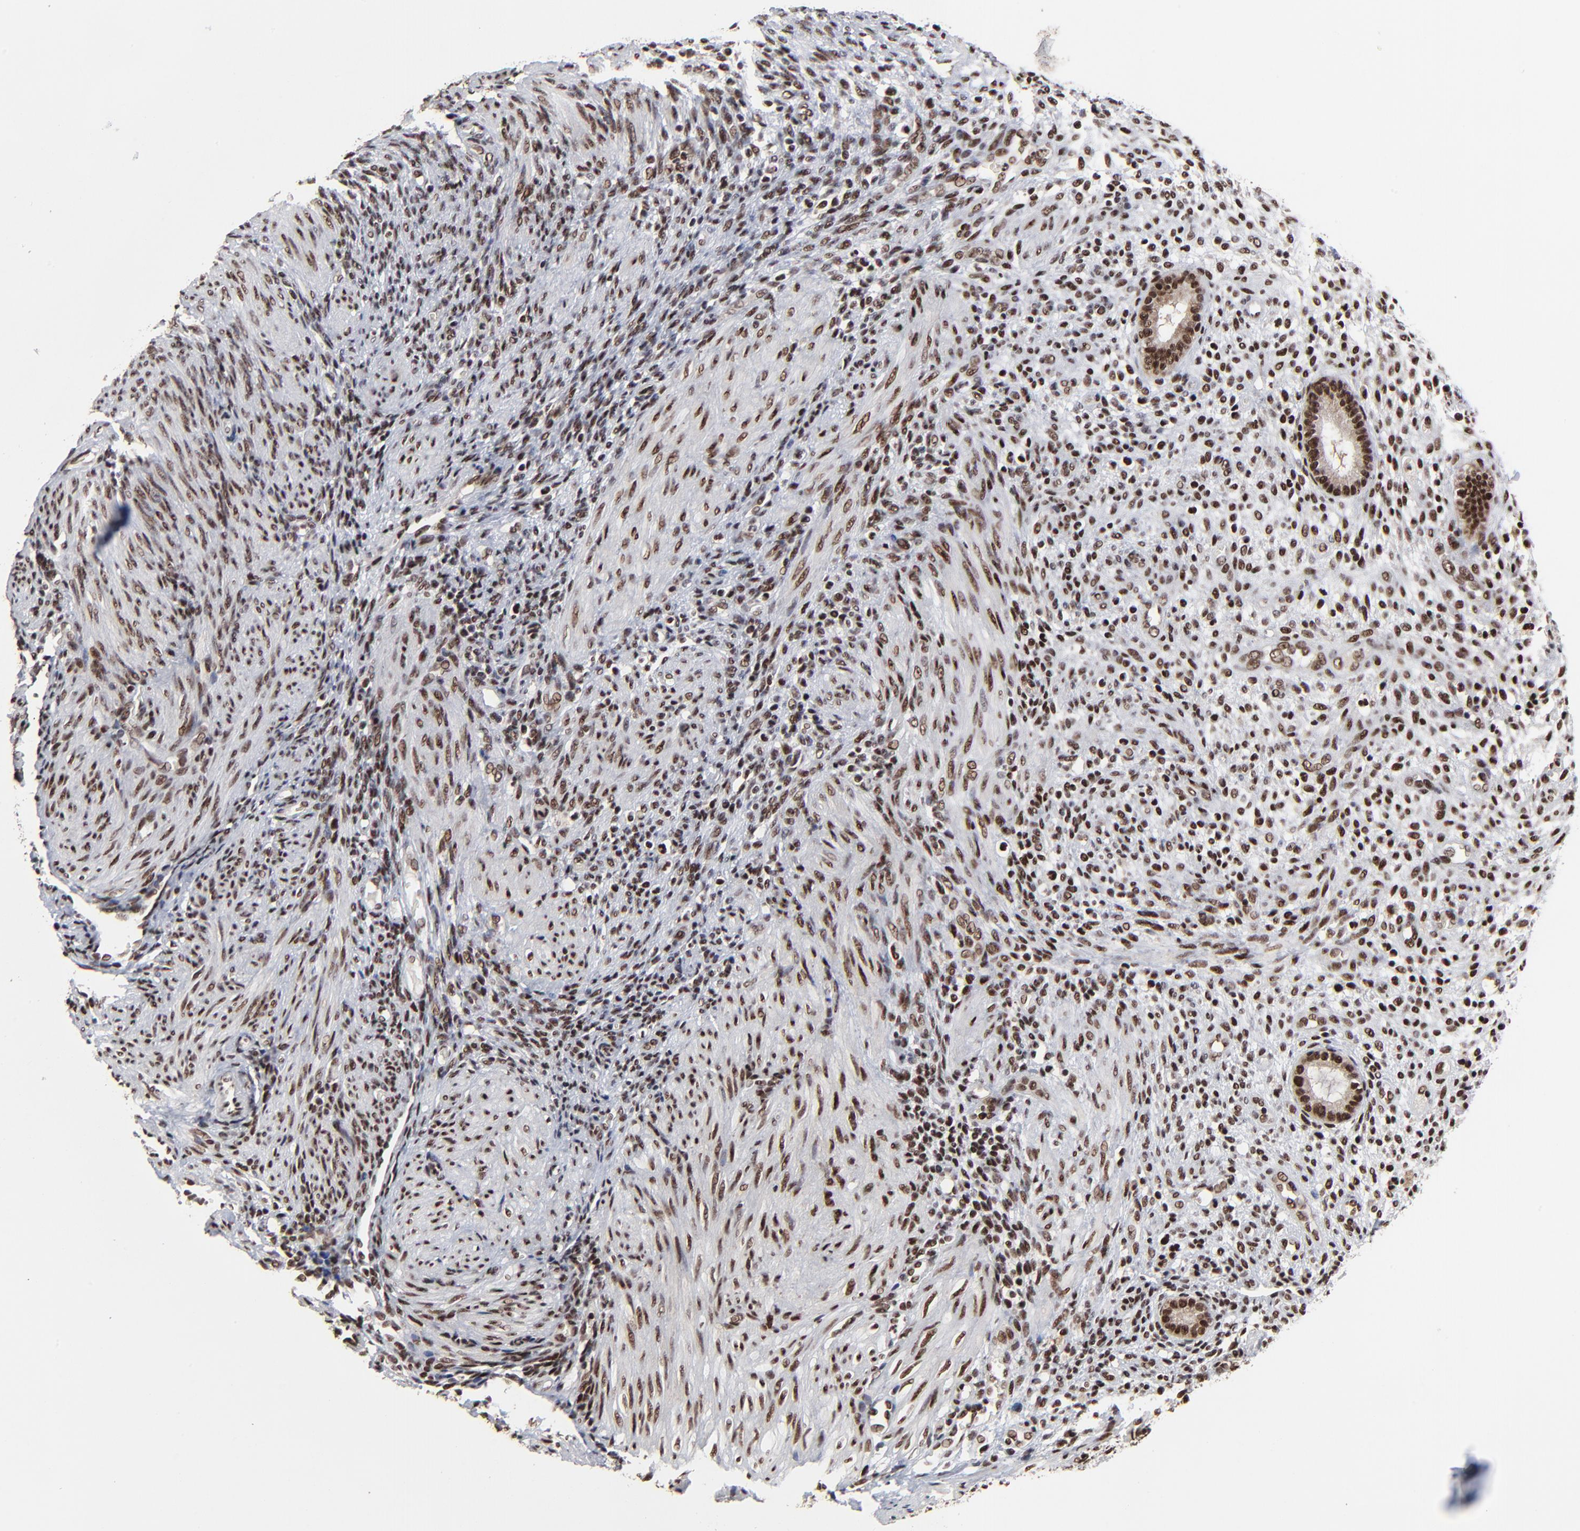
{"staining": {"intensity": "strong", "quantity": ">75%", "location": "nuclear"}, "tissue": "endometrium", "cell_type": "Cells in endometrial stroma", "image_type": "normal", "snomed": [{"axis": "morphology", "description": "Normal tissue, NOS"}, {"axis": "topography", "description": "Endometrium"}], "caption": "Strong nuclear protein positivity is appreciated in about >75% of cells in endometrial stroma in endometrium.", "gene": "RBM22", "patient": {"sex": "female", "age": 72}}